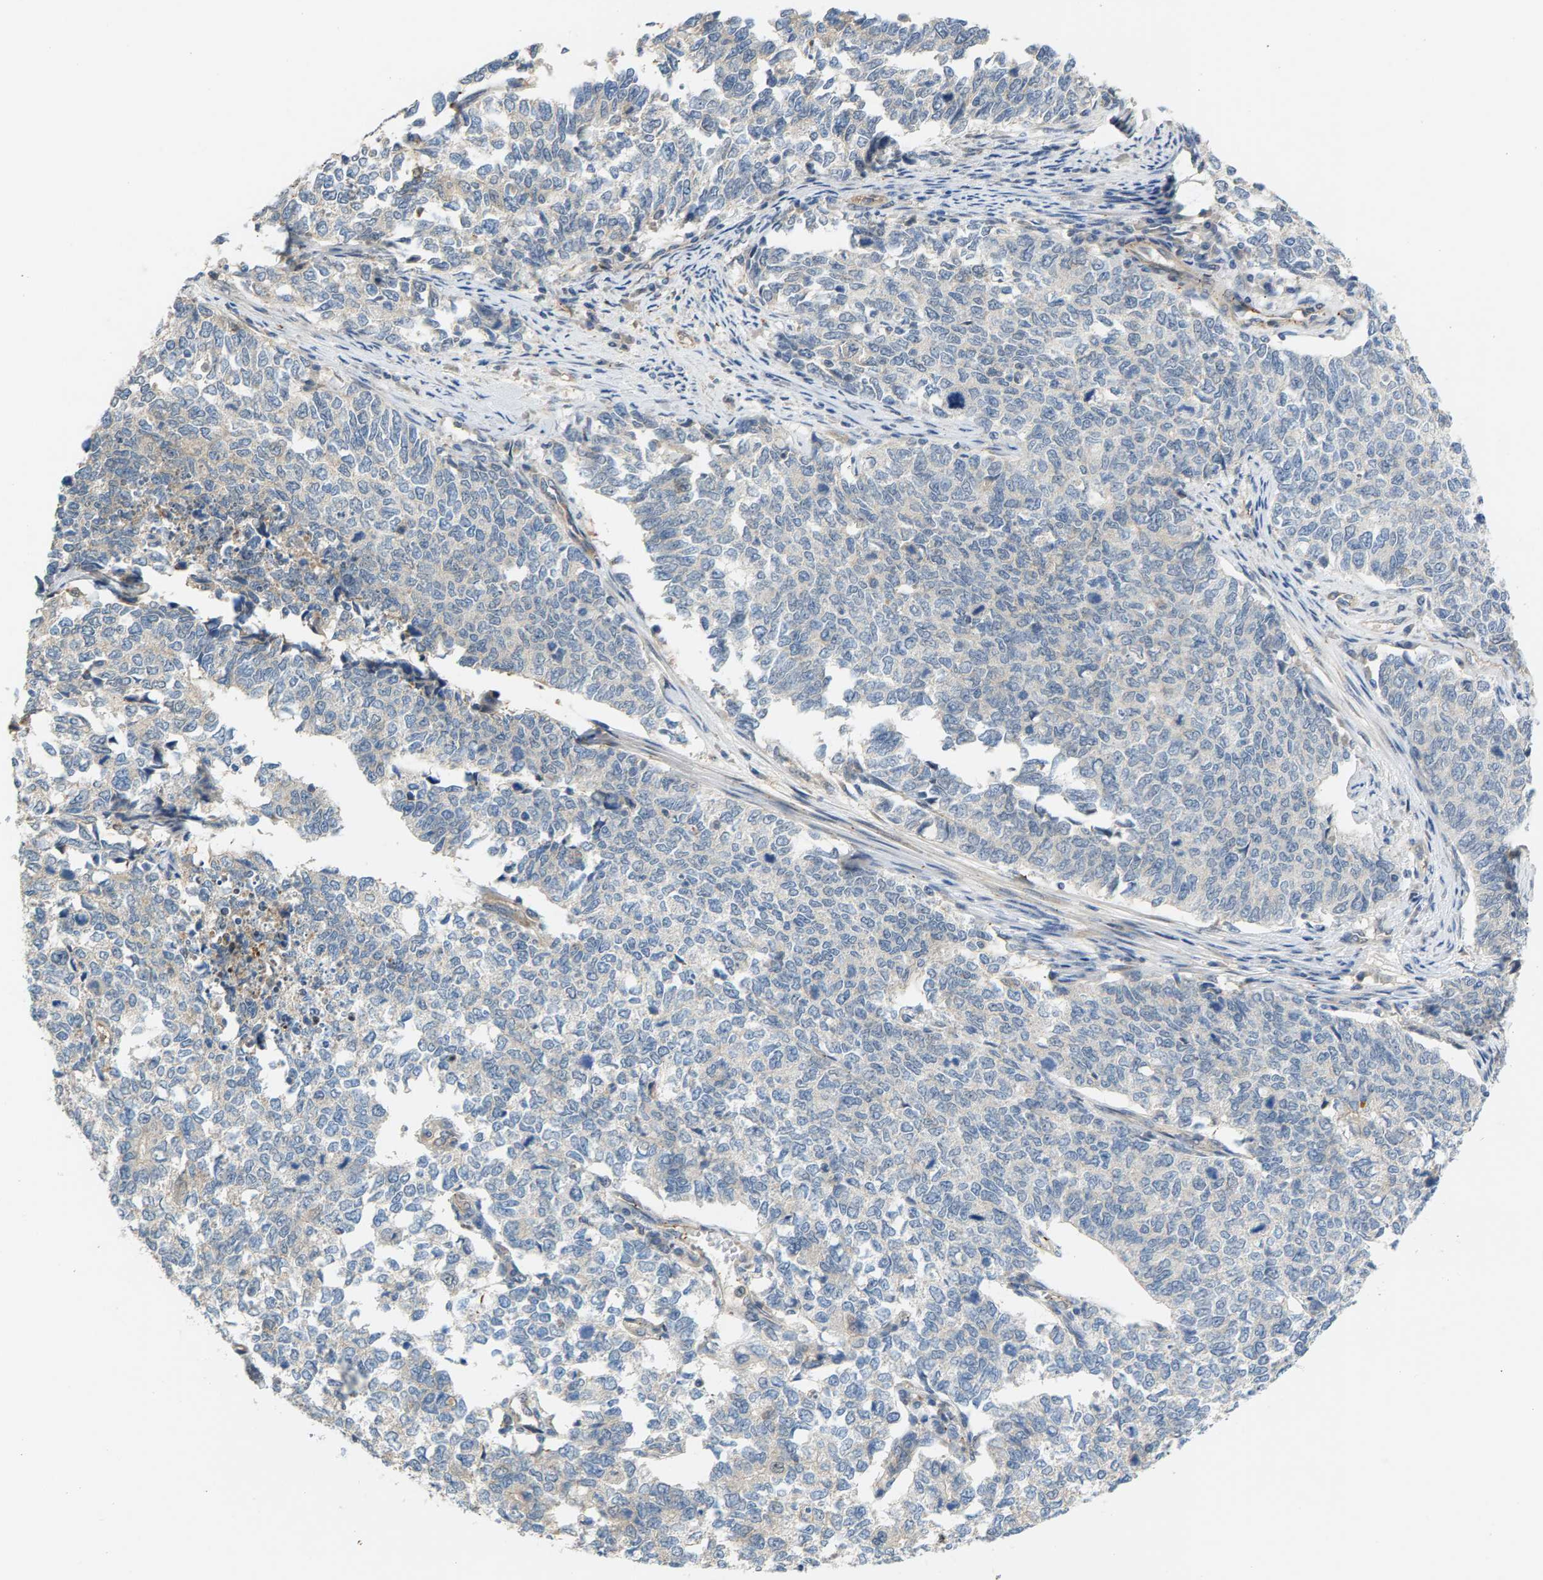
{"staining": {"intensity": "negative", "quantity": "none", "location": "none"}, "tissue": "cervical cancer", "cell_type": "Tumor cells", "image_type": "cancer", "snomed": [{"axis": "morphology", "description": "Squamous cell carcinoma, NOS"}, {"axis": "topography", "description": "Cervix"}], "caption": "Micrograph shows no significant protein positivity in tumor cells of squamous cell carcinoma (cervical).", "gene": "KRTAP27-1", "patient": {"sex": "female", "age": 63}}